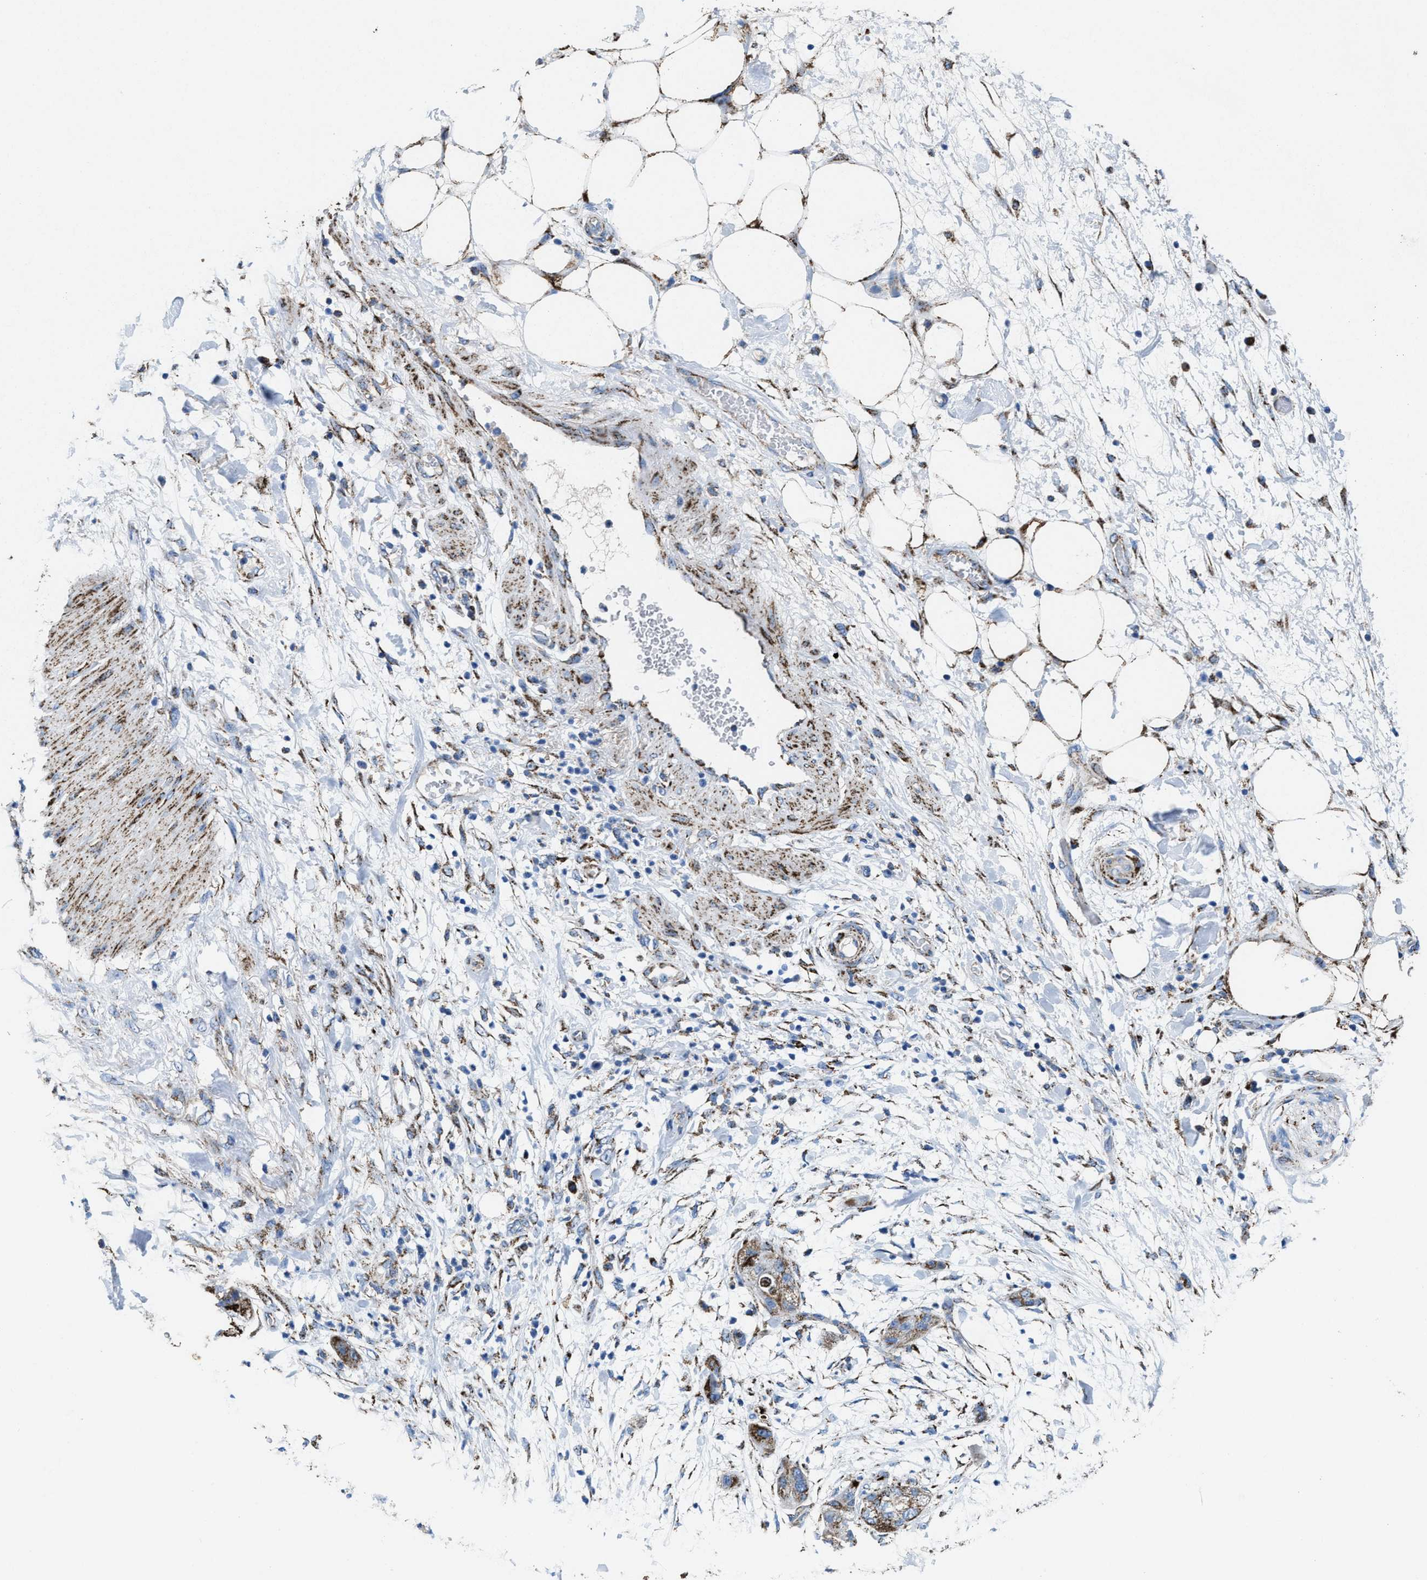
{"staining": {"intensity": "strong", "quantity": ">75%", "location": "cytoplasmic/membranous"}, "tissue": "pancreatic cancer", "cell_type": "Tumor cells", "image_type": "cancer", "snomed": [{"axis": "morphology", "description": "Adenocarcinoma, NOS"}, {"axis": "topography", "description": "Pancreas"}], "caption": "DAB (3,3'-diaminobenzidine) immunohistochemical staining of adenocarcinoma (pancreatic) exhibits strong cytoplasmic/membranous protein expression in about >75% of tumor cells.", "gene": "ALDH1B1", "patient": {"sex": "female", "age": 78}}